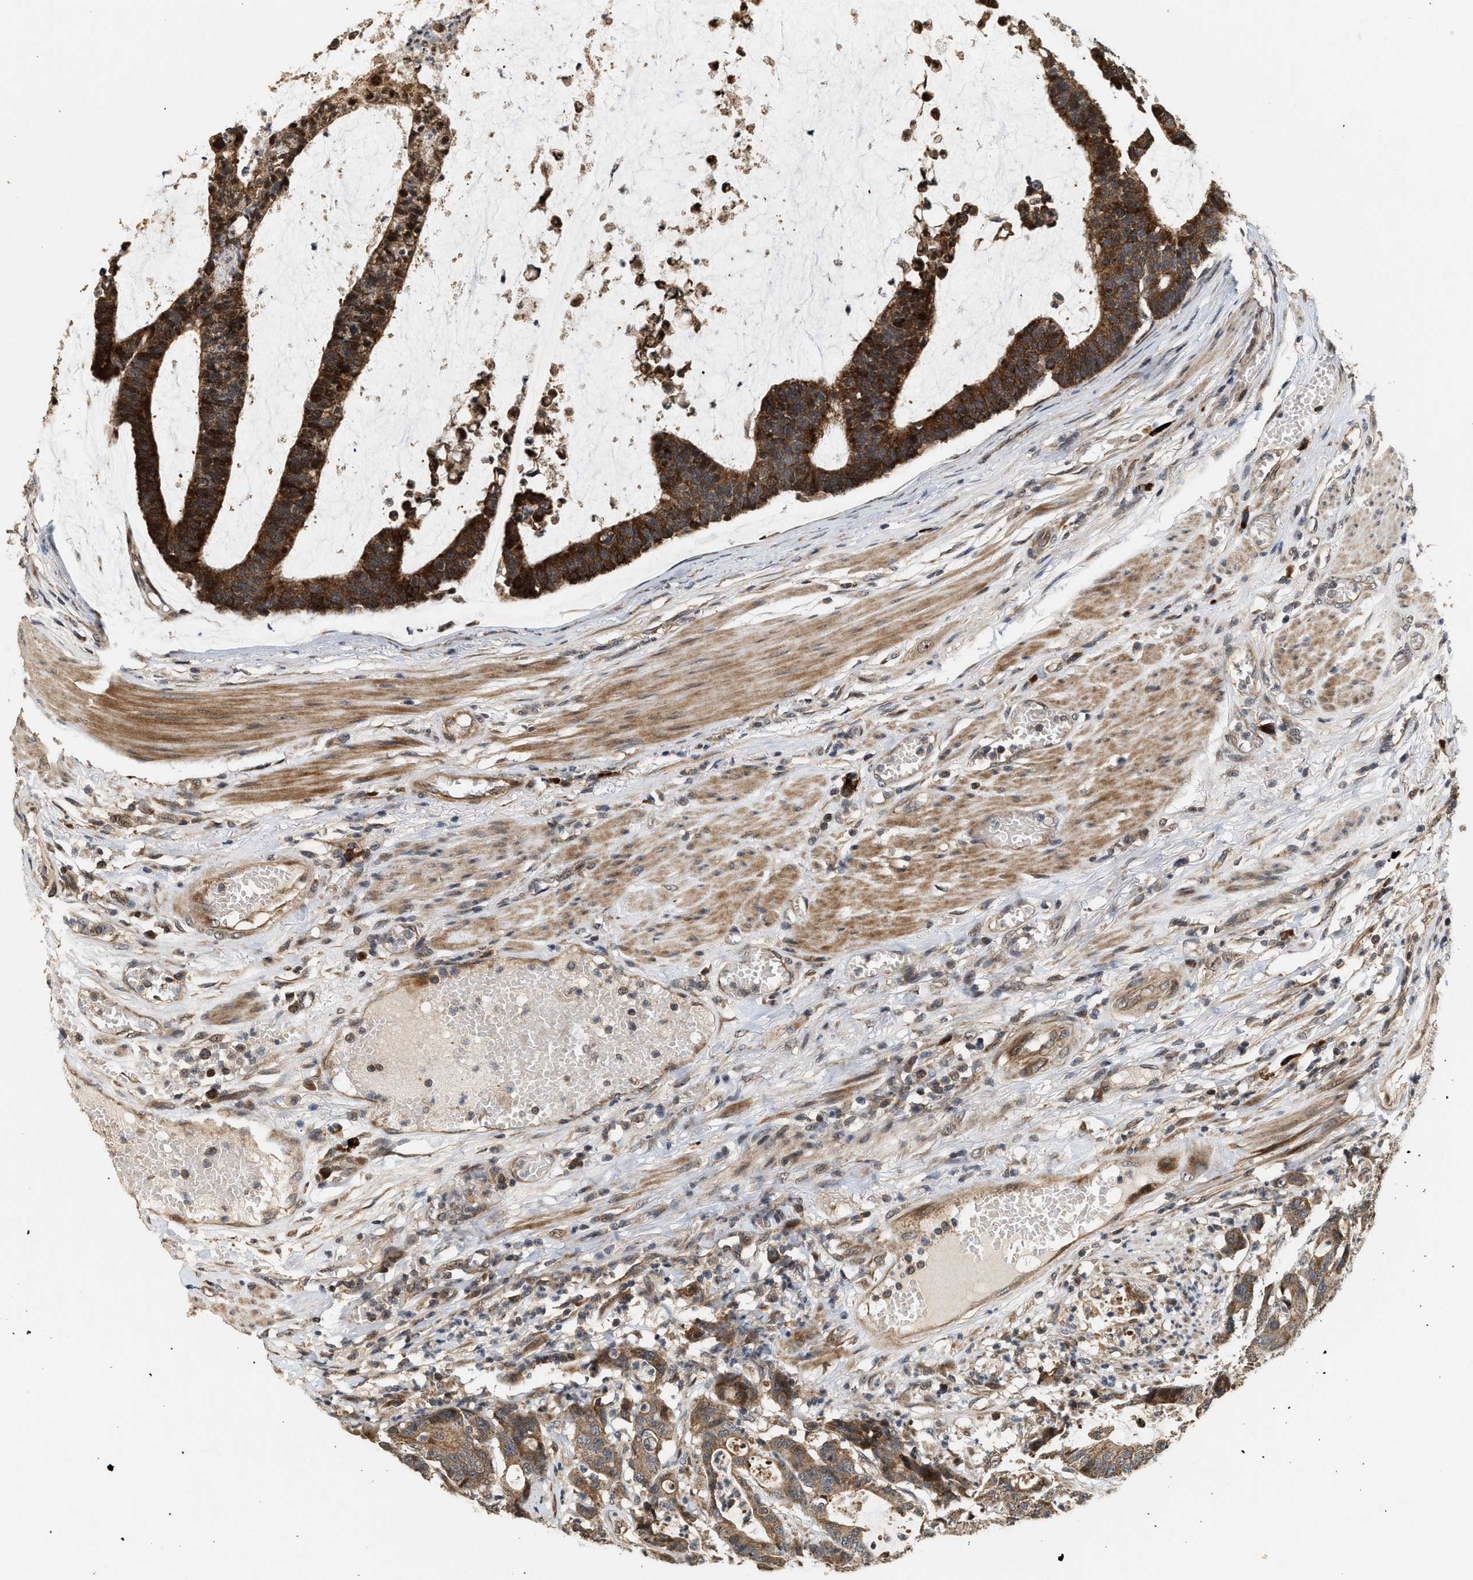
{"staining": {"intensity": "strong", "quantity": ">75%", "location": "cytoplasmic/membranous"}, "tissue": "colorectal cancer", "cell_type": "Tumor cells", "image_type": "cancer", "snomed": [{"axis": "morphology", "description": "Adenocarcinoma, NOS"}, {"axis": "topography", "description": "Colon"}], "caption": "Protein positivity by immunohistochemistry (IHC) demonstrates strong cytoplasmic/membranous staining in about >75% of tumor cells in colorectal cancer (adenocarcinoma).", "gene": "ELP2", "patient": {"sex": "female", "age": 84}}